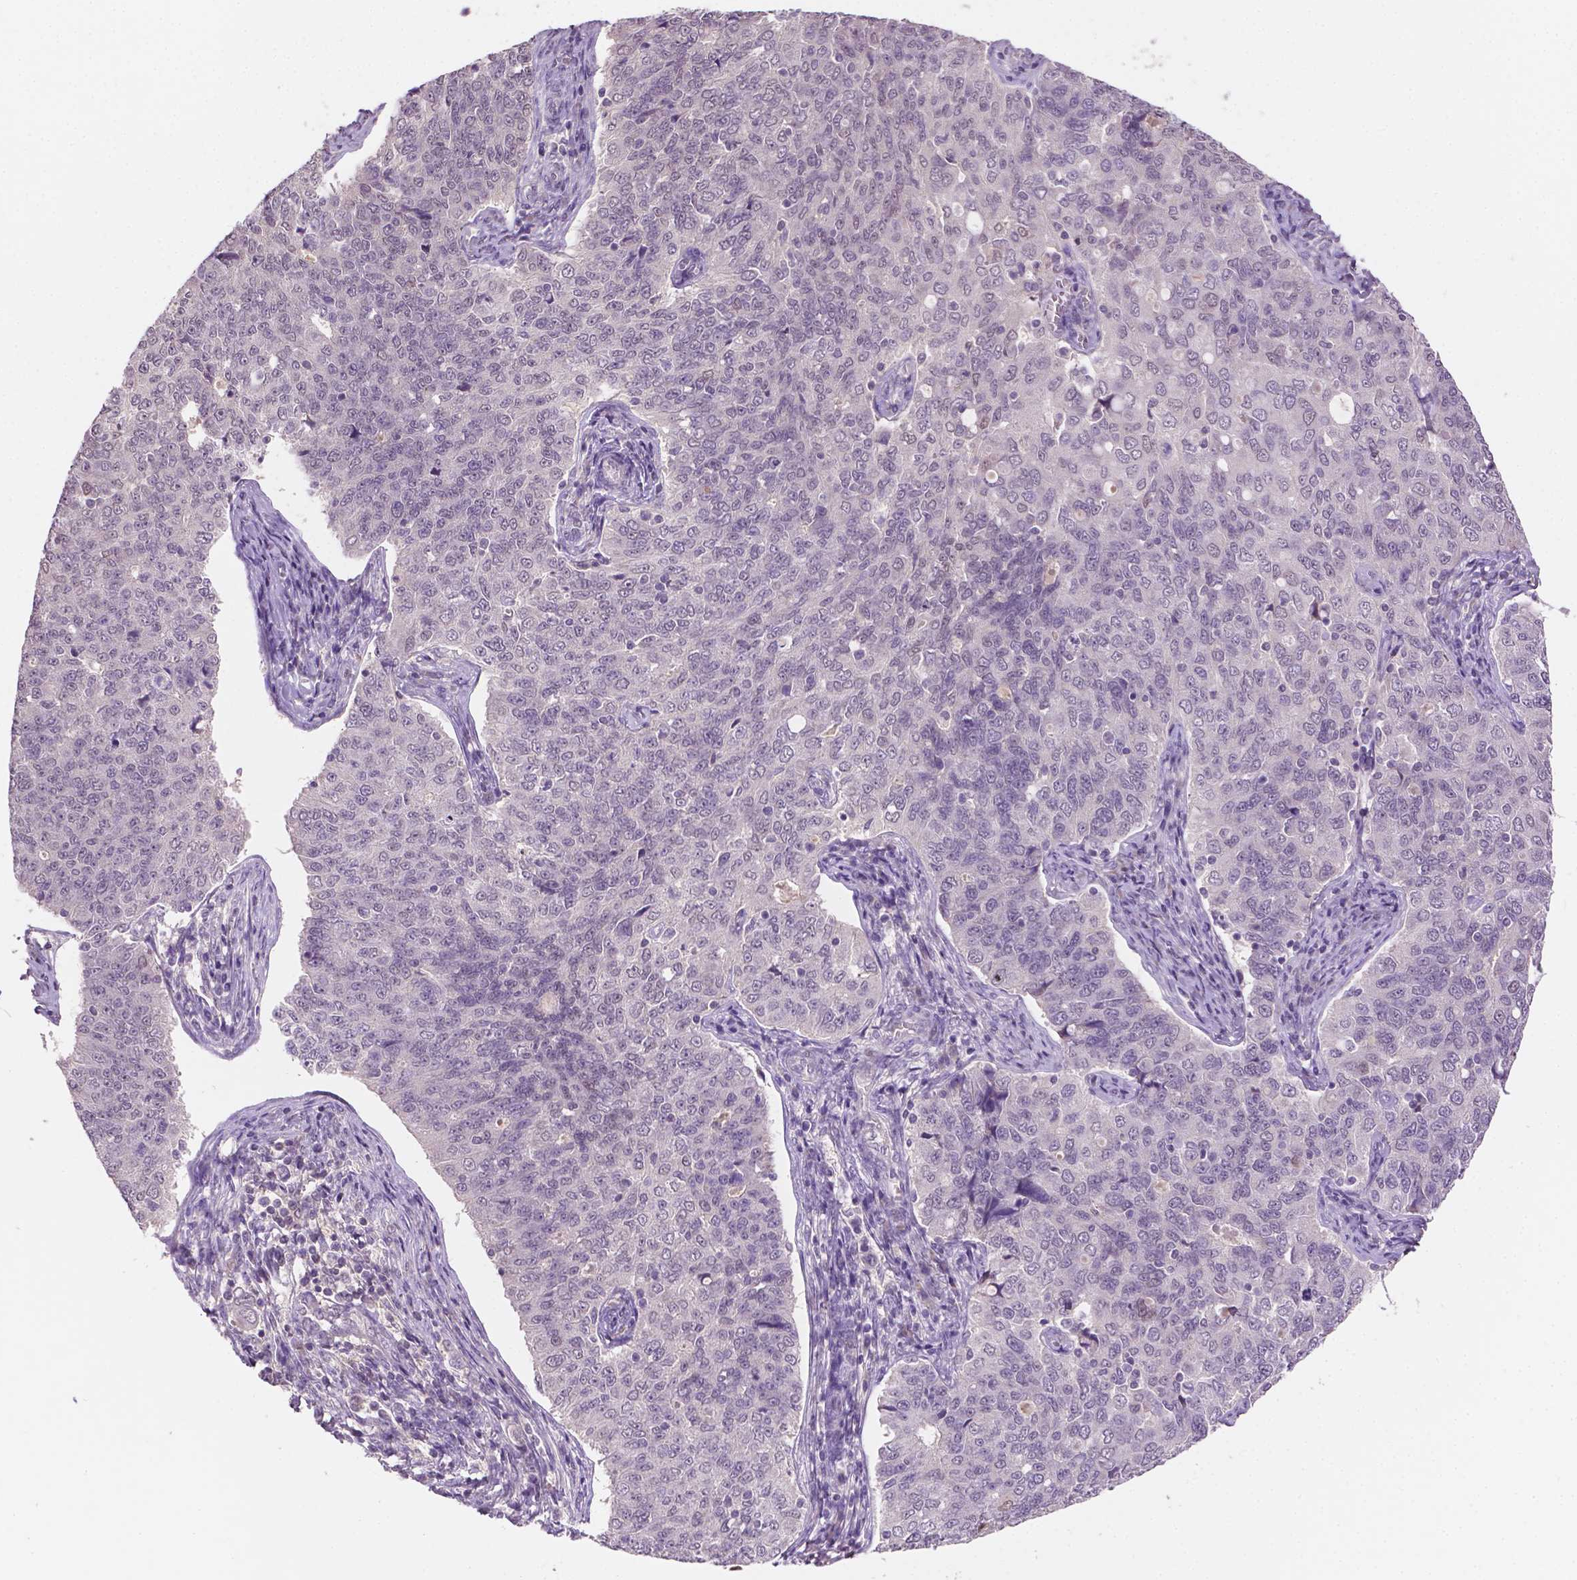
{"staining": {"intensity": "negative", "quantity": "none", "location": "none"}, "tissue": "endometrial cancer", "cell_type": "Tumor cells", "image_type": "cancer", "snomed": [{"axis": "morphology", "description": "Adenocarcinoma, NOS"}, {"axis": "topography", "description": "Endometrium"}], "caption": "A high-resolution photomicrograph shows IHC staining of endometrial cancer (adenocarcinoma), which shows no significant positivity in tumor cells. (Stains: DAB IHC with hematoxylin counter stain, Microscopy: brightfield microscopy at high magnification).", "gene": "MROH6", "patient": {"sex": "female", "age": 43}}